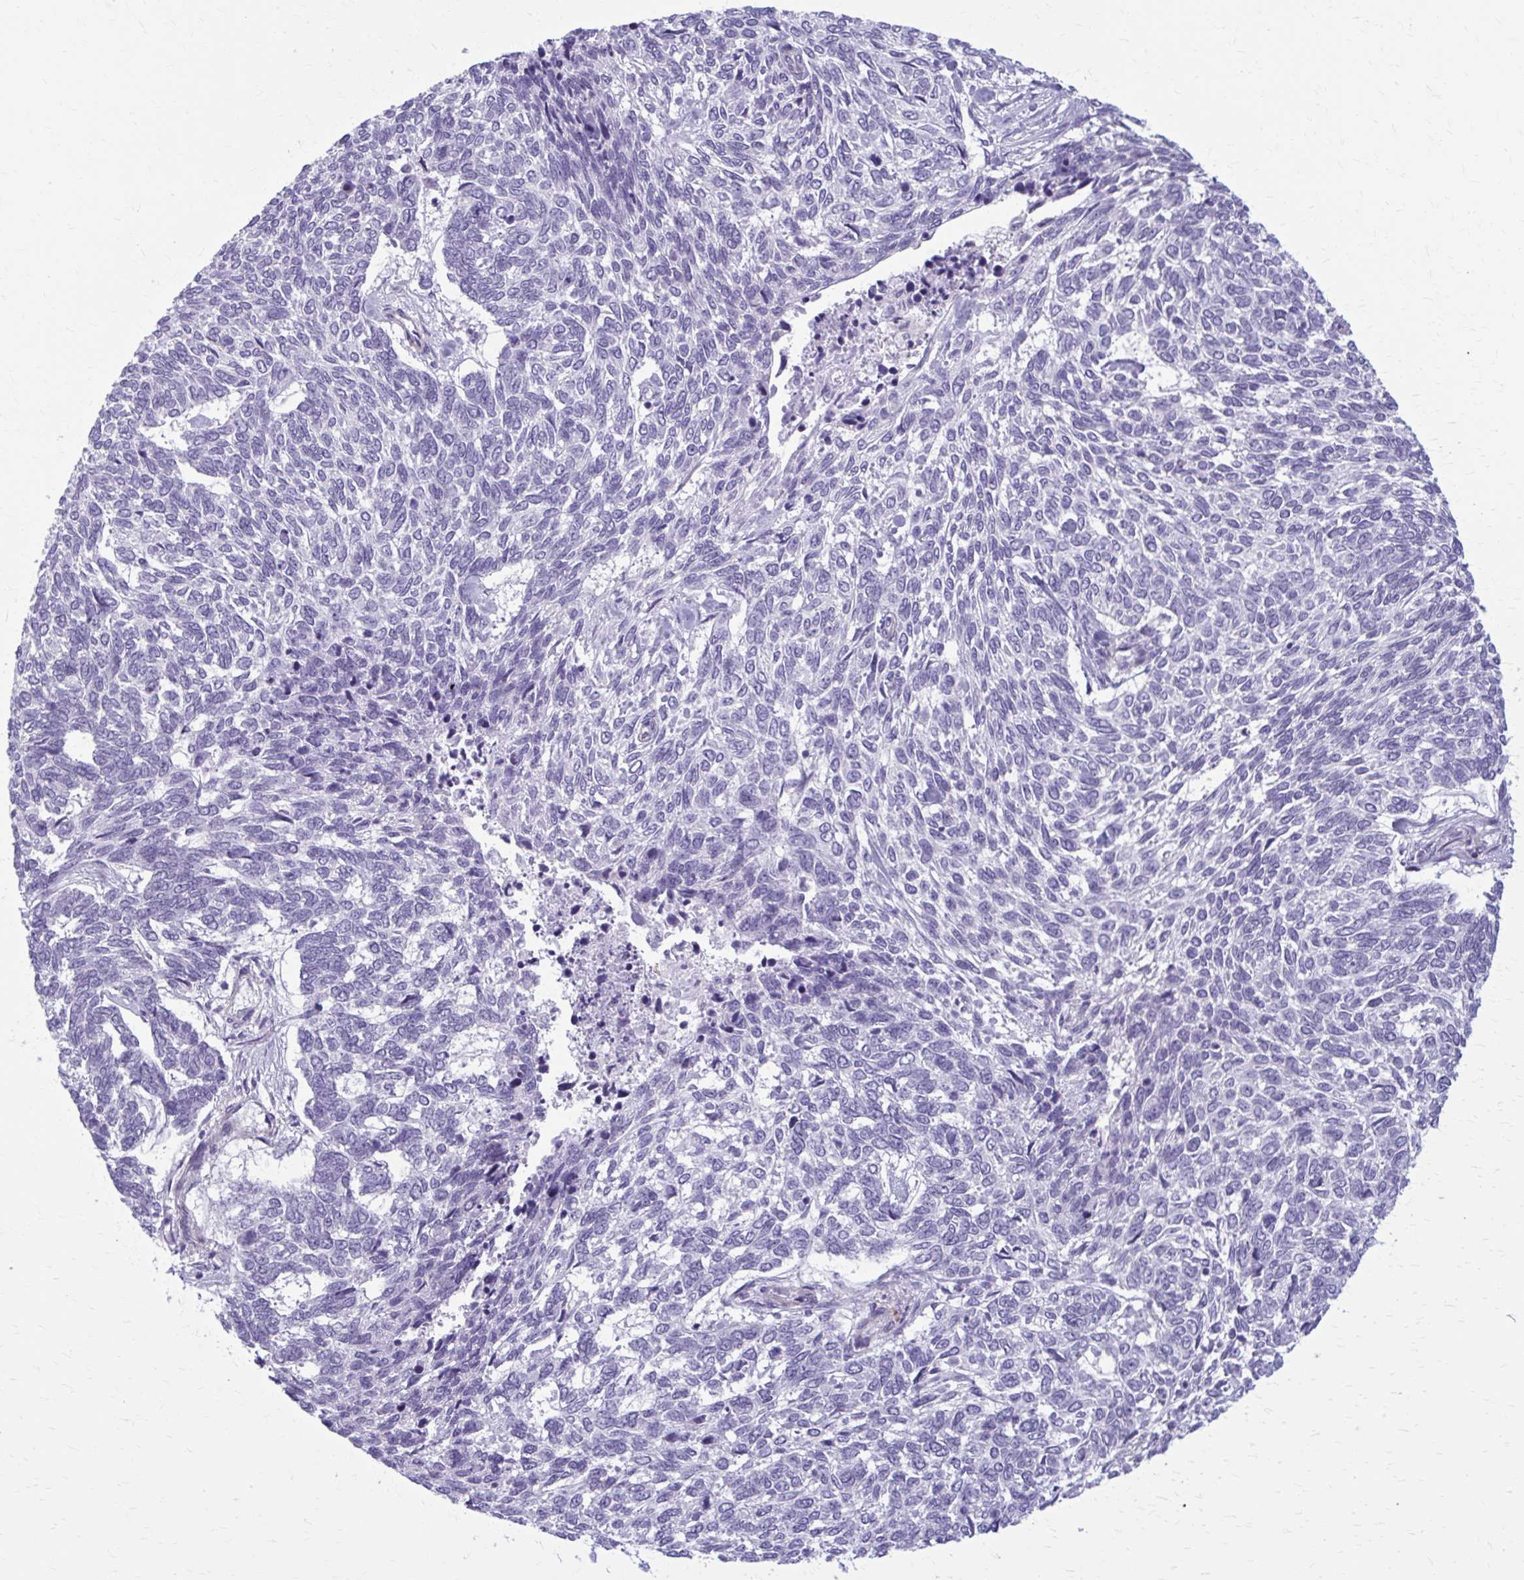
{"staining": {"intensity": "negative", "quantity": "none", "location": "none"}, "tissue": "skin cancer", "cell_type": "Tumor cells", "image_type": "cancer", "snomed": [{"axis": "morphology", "description": "Basal cell carcinoma"}, {"axis": "topography", "description": "Skin"}], "caption": "Immunohistochemical staining of basal cell carcinoma (skin) reveals no significant staining in tumor cells.", "gene": "CD38", "patient": {"sex": "female", "age": 65}}